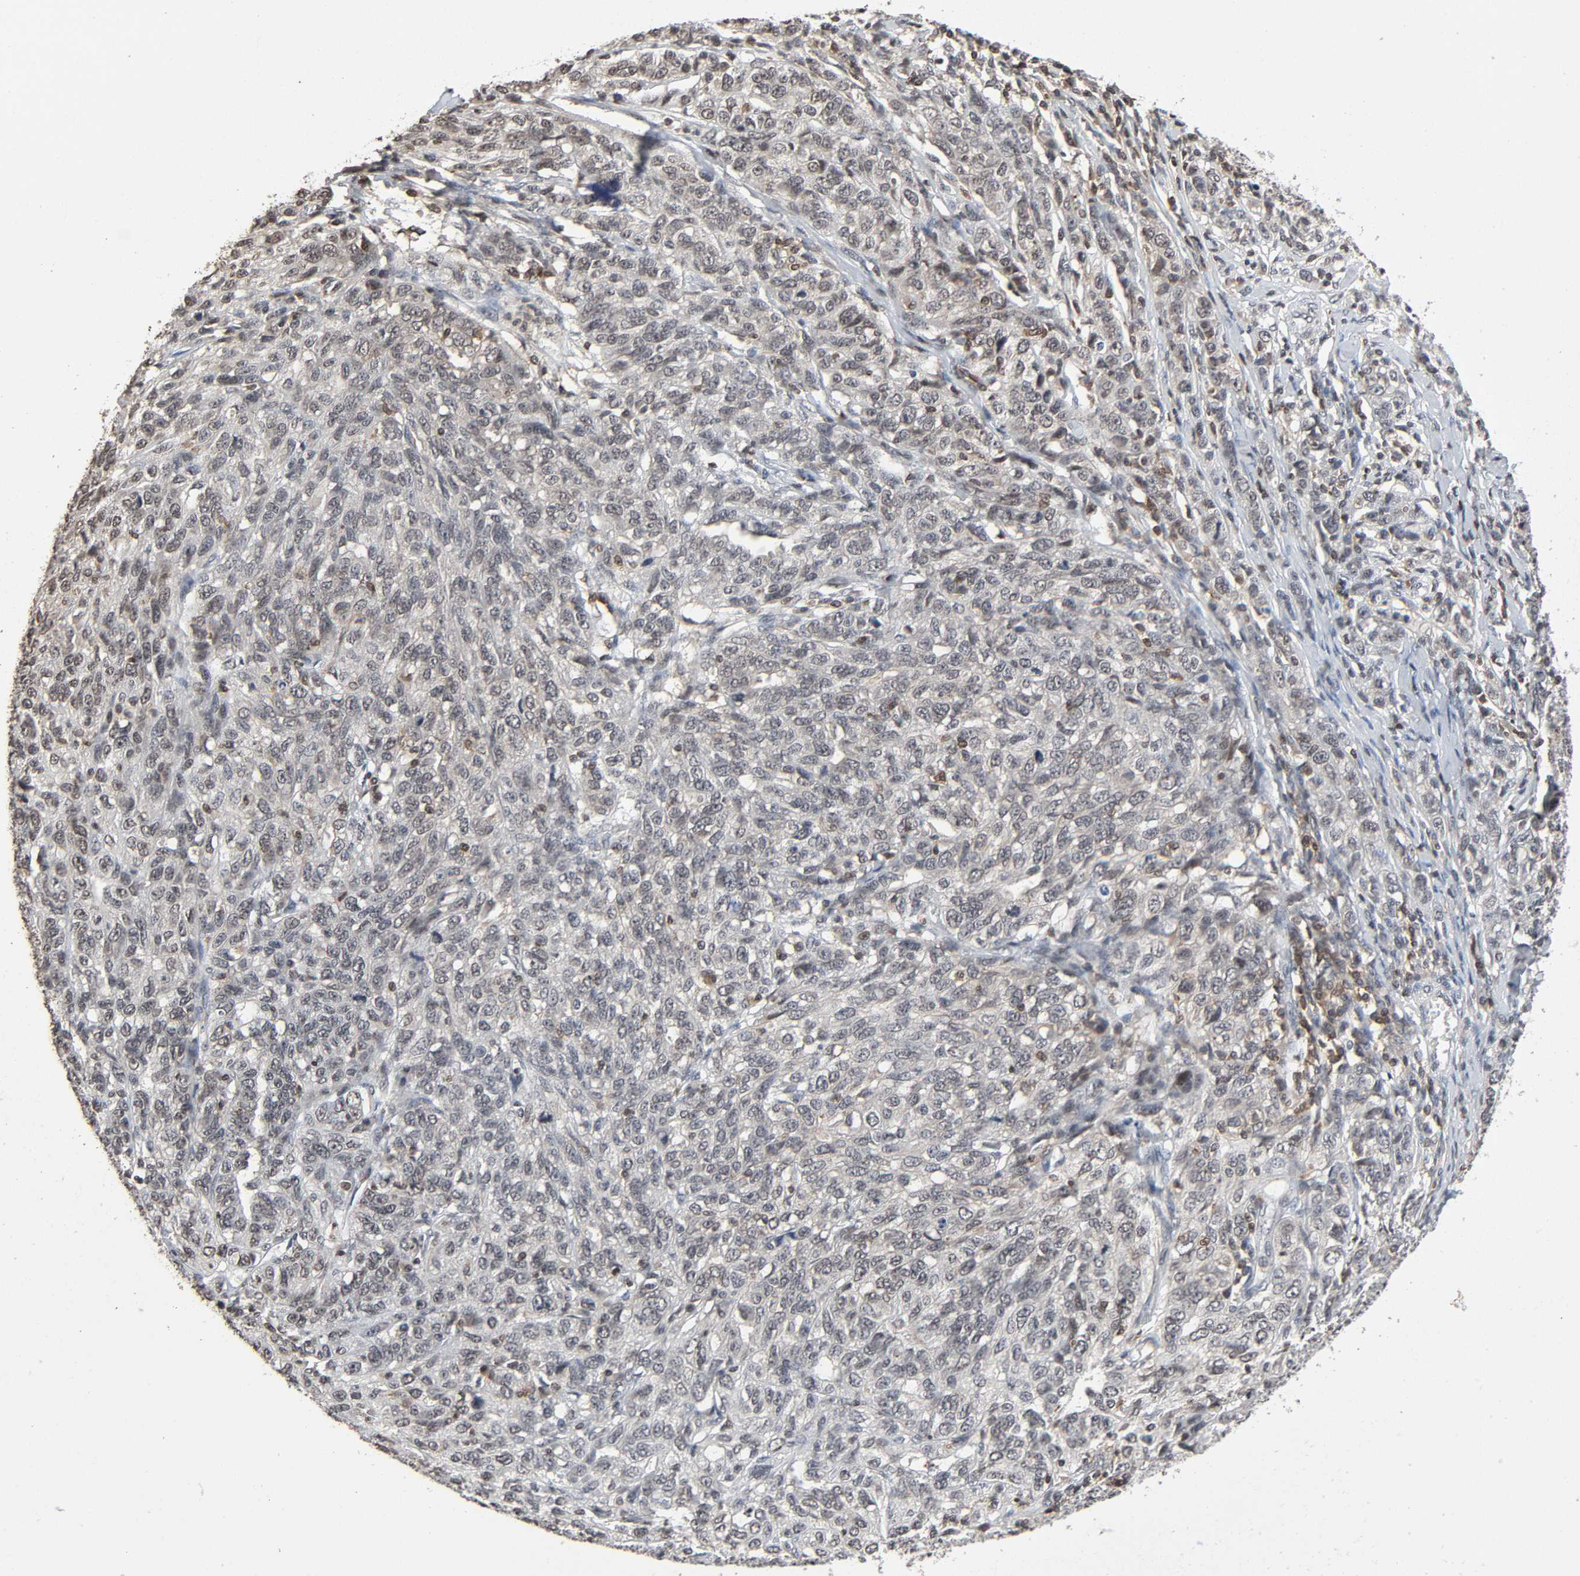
{"staining": {"intensity": "weak", "quantity": "25%-75%", "location": "cytoplasmic/membranous"}, "tissue": "ovarian cancer", "cell_type": "Tumor cells", "image_type": "cancer", "snomed": [{"axis": "morphology", "description": "Cystadenocarcinoma, serous, NOS"}, {"axis": "topography", "description": "Ovary"}], "caption": "Immunohistochemistry (DAB (3,3'-diaminobenzidine)) staining of human ovarian cancer shows weak cytoplasmic/membranous protein expression in about 25%-75% of tumor cells. (IHC, brightfield microscopy, high magnification).", "gene": "STK4", "patient": {"sex": "female", "age": 71}}